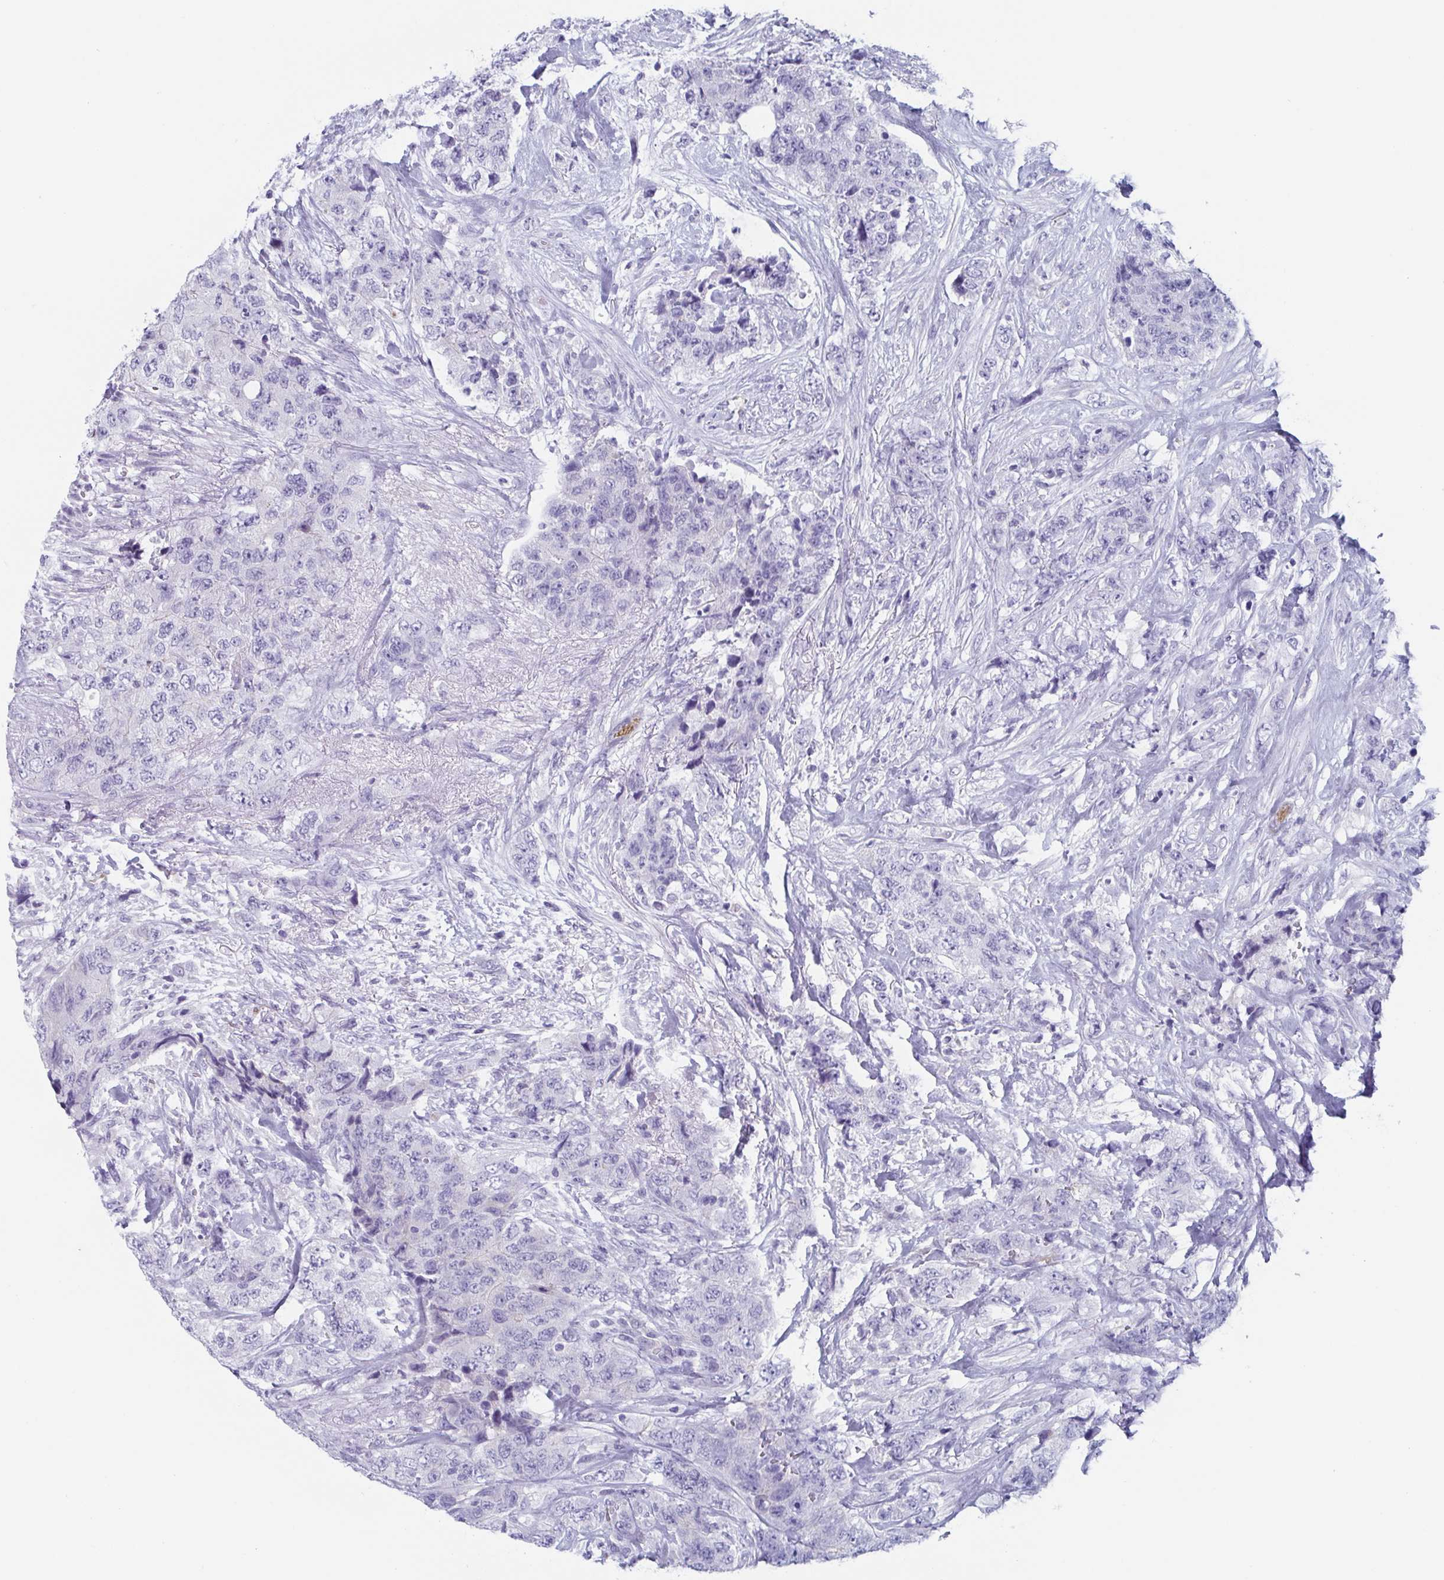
{"staining": {"intensity": "negative", "quantity": "none", "location": "none"}, "tissue": "urothelial cancer", "cell_type": "Tumor cells", "image_type": "cancer", "snomed": [{"axis": "morphology", "description": "Urothelial carcinoma, High grade"}, {"axis": "topography", "description": "Urinary bladder"}], "caption": "This is a image of immunohistochemistry (IHC) staining of high-grade urothelial carcinoma, which shows no expression in tumor cells.", "gene": "LYRM2", "patient": {"sex": "female", "age": 78}}